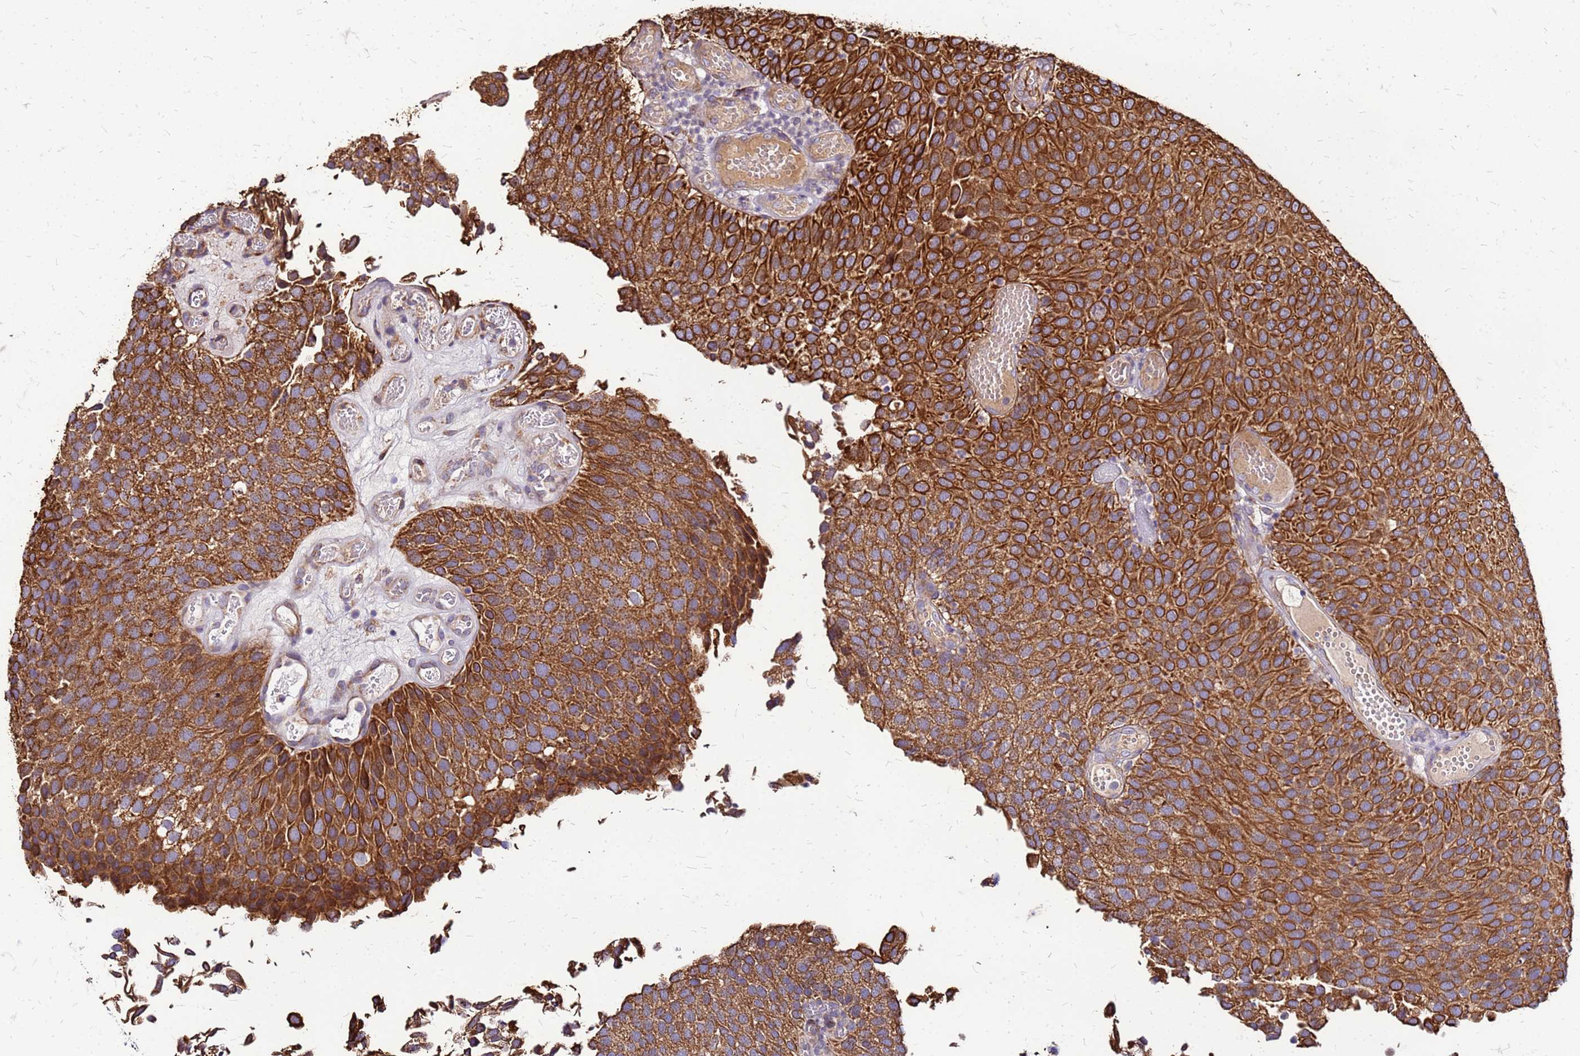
{"staining": {"intensity": "strong", "quantity": ">75%", "location": "cytoplasmic/membranous"}, "tissue": "urothelial cancer", "cell_type": "Tumor cells", "image_type": "cancer", "snomed": [{"axis": "morphology", "description": "Urothelial carcinoma, Low grade"}, {"axis": "topography", "description": "Urinary bladder"}], "caption": "High-power microscopy captured an immunohistochemistry photomicrograph of low-grade urothelial carcinoma, revealing strong cytoplasmic/membranous staining in approximately >75% of tumor cells. (DAB (3,3'-diaminobenzidine) = brown stain, brightfield microscopy at high magnification).", "gene": "VMO1", "patient": {"sex": "male", "age": 89}}